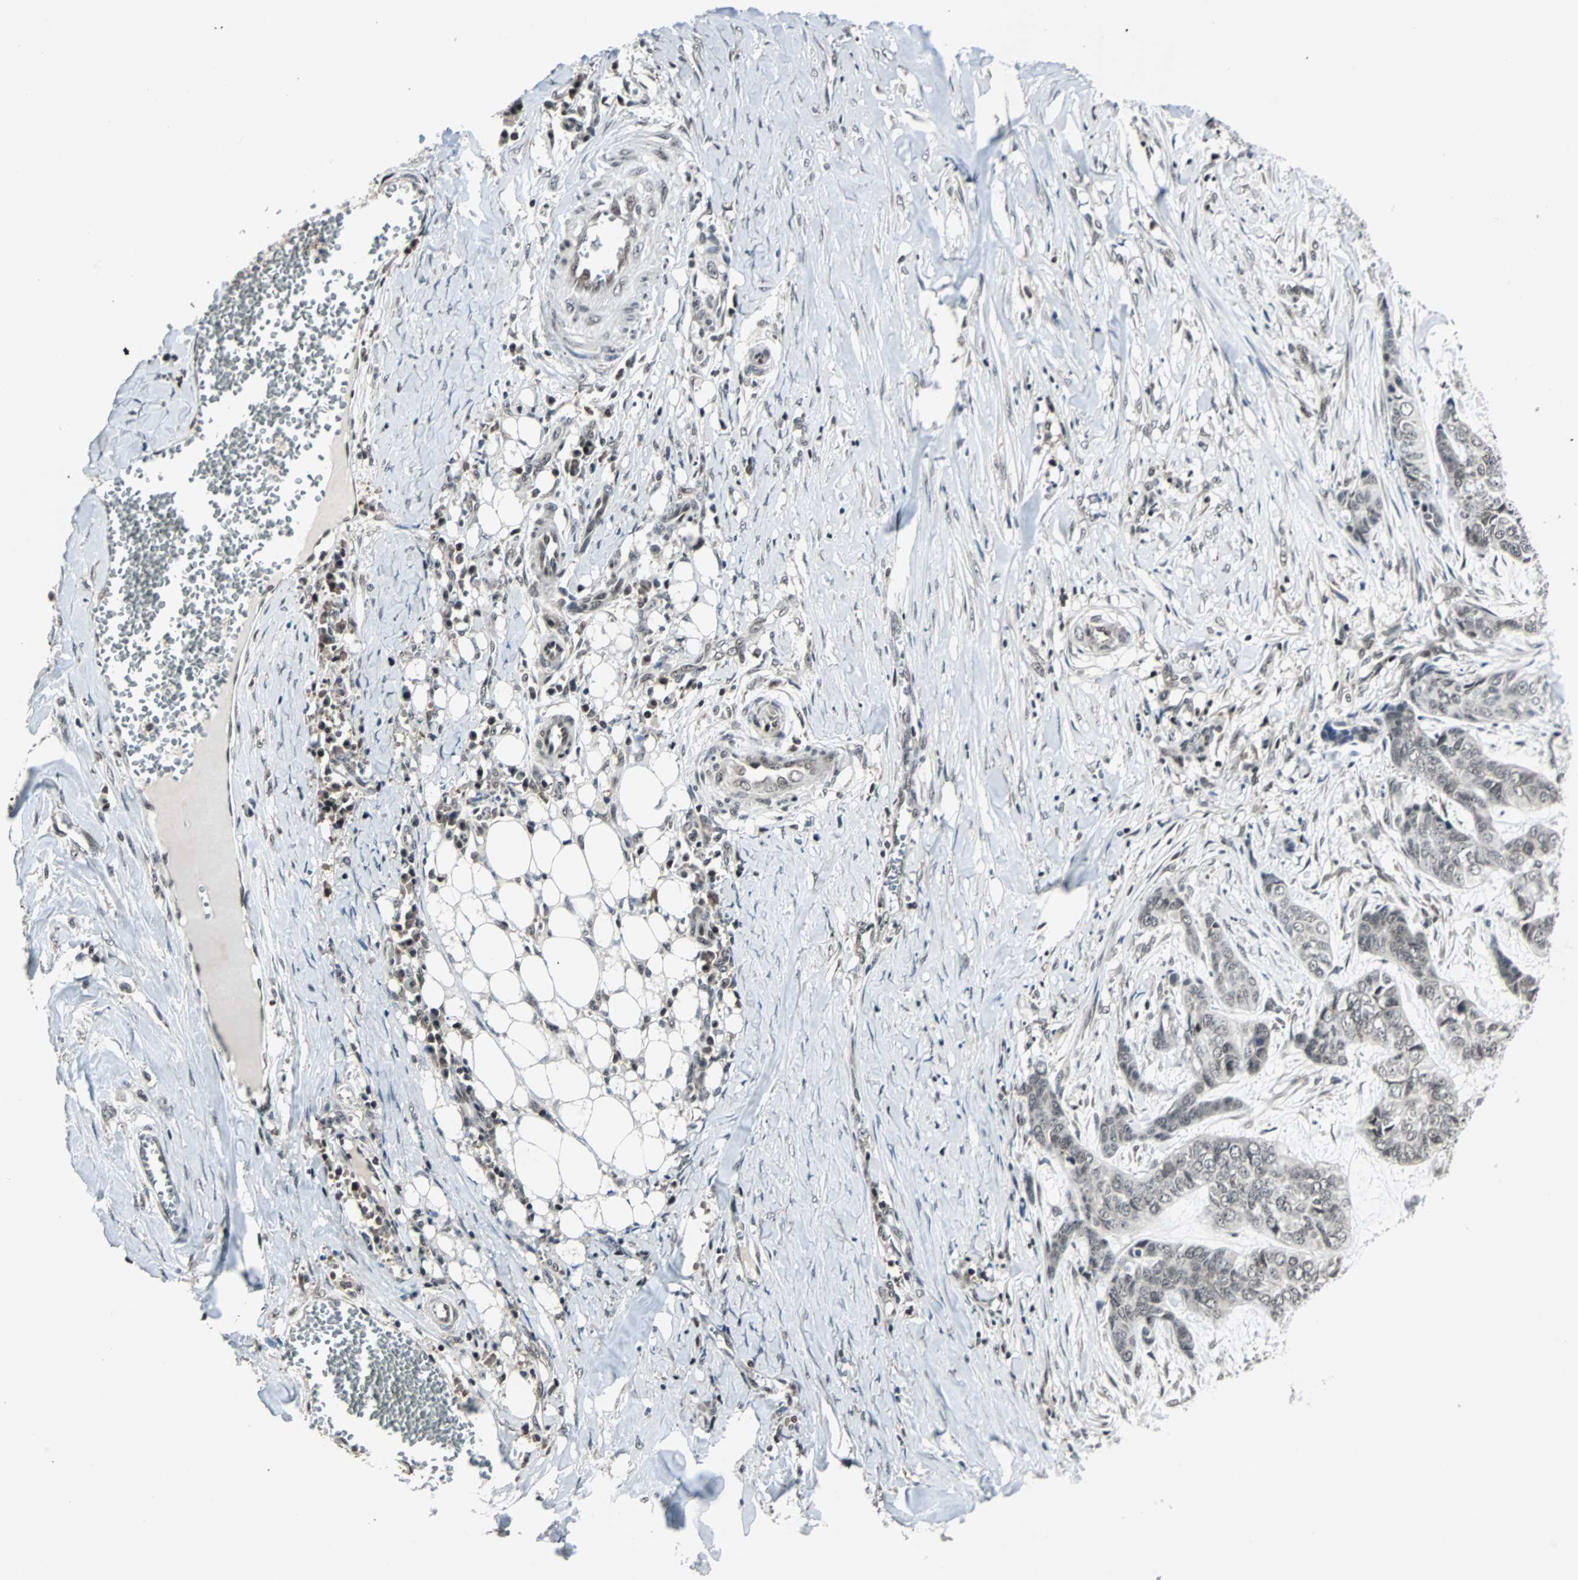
{"staining": {"intensity": "weak", "quantity": ">75%", "location": "nuclear"}, "tissue": "skin cancer", "cell_type": "Tumor cells", "image_type": "cancer", "snomed": [{"axis": "morphology", "description": "Basal cell carcinoma"}, {"axis": "topography", "description": "Skin"}], "caption": "Immunohistochemistry (IHC) (DAB (3,3'-diaminobenzidine)) staining of skin cancer (basal cell carcinoma) demonstrates weak nuclear protein staining in about >75% of tumor cells.", "gene": "TERF2IP", "patient": {"sex": "female", "age": 64}}